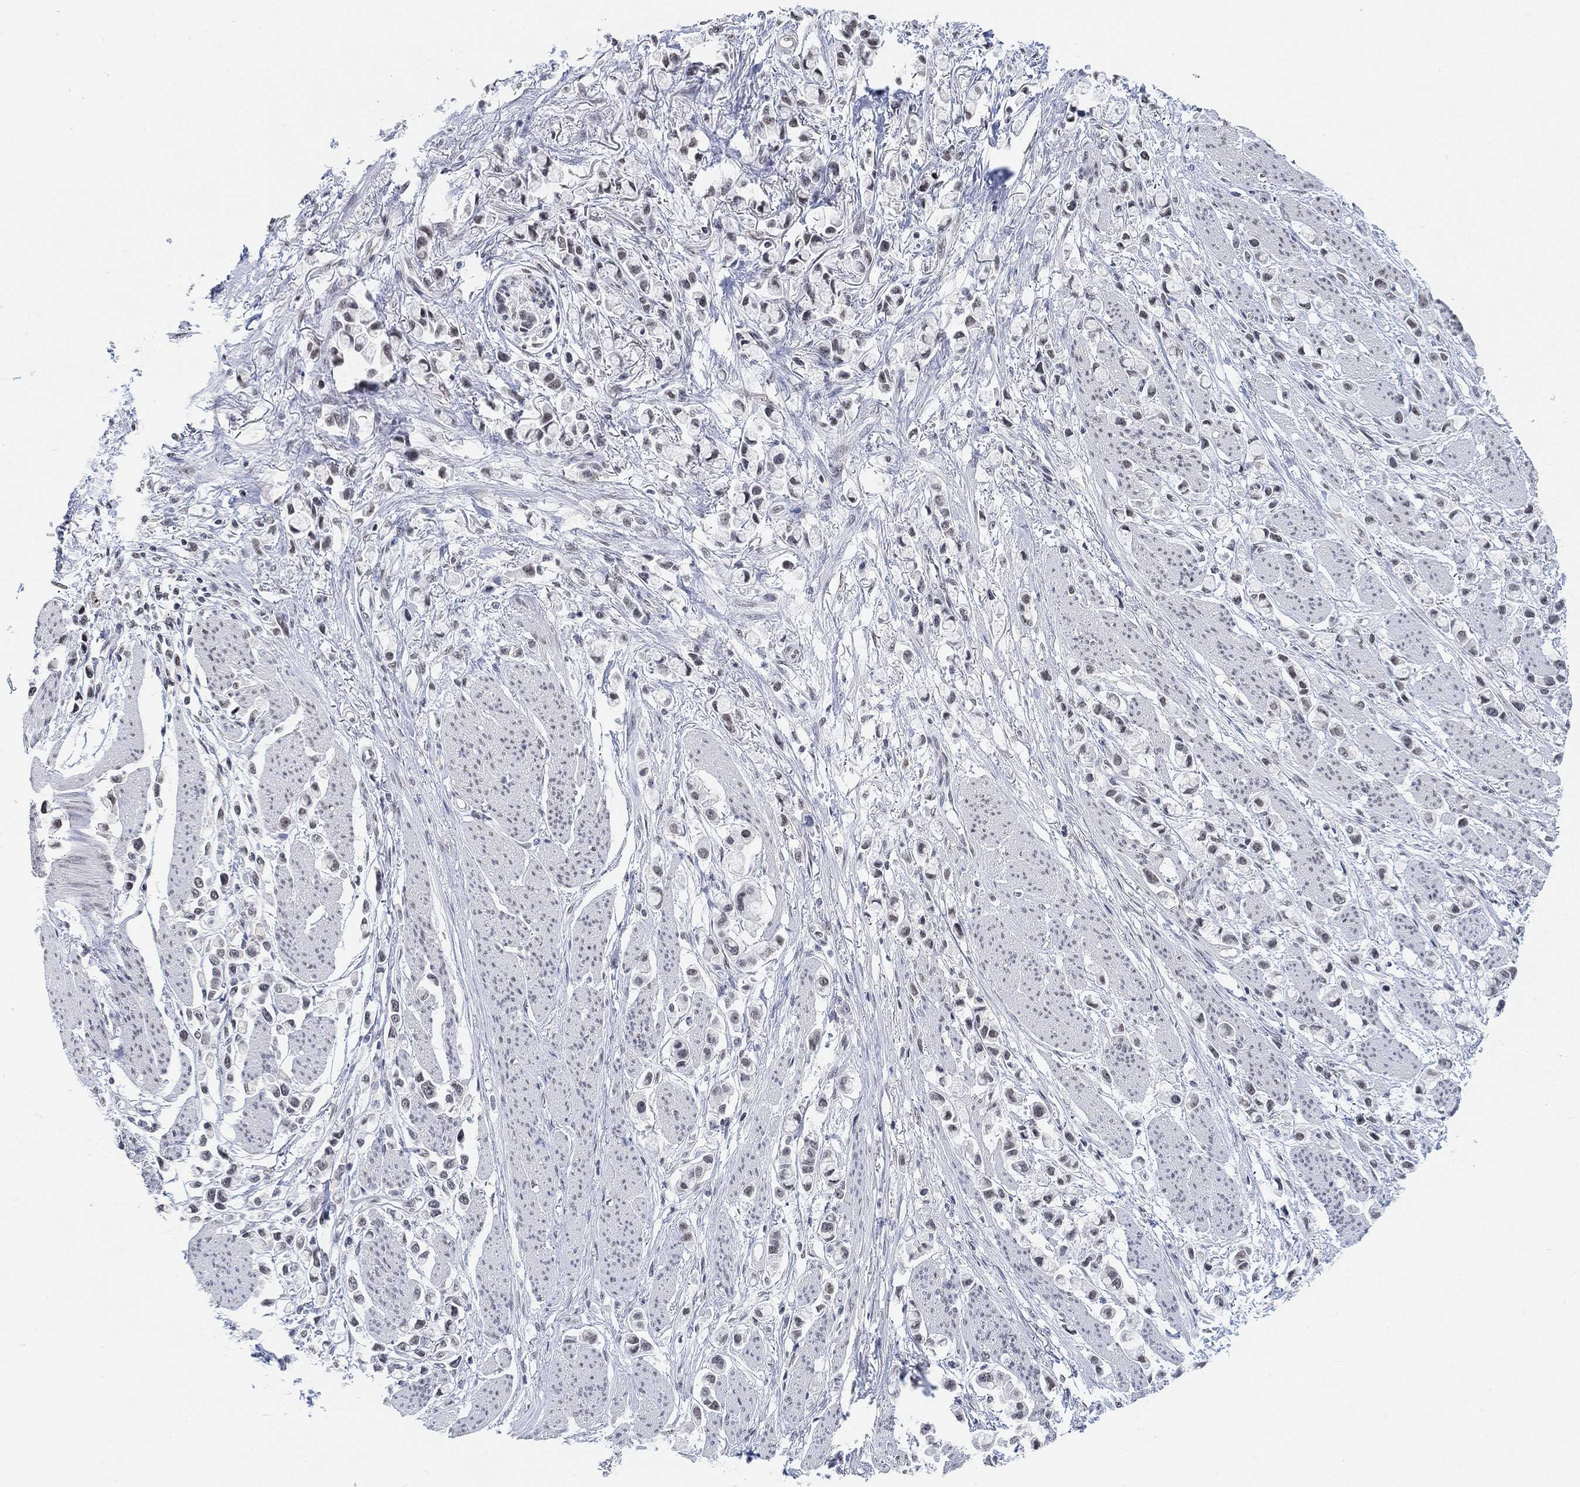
{"staining": {"intensity": "weak", "quantity": "25%-75%", "location": "nuclear"}, "tissue": "stomach cancer", "cell_type": "Tumor cells", "image_type": "cancer", "snomed": [{"axis": "morphology", "description": "Adenocarcinoma, NOS"}, {"axis": "topography", "description": "Stomach"}], "caption": "Adenocarcinoma (stomach) stained with a protein marker reveals weak staining in tumor cells.", "gene": "PURG", "patient": {"sex": "female", "age": 81}}